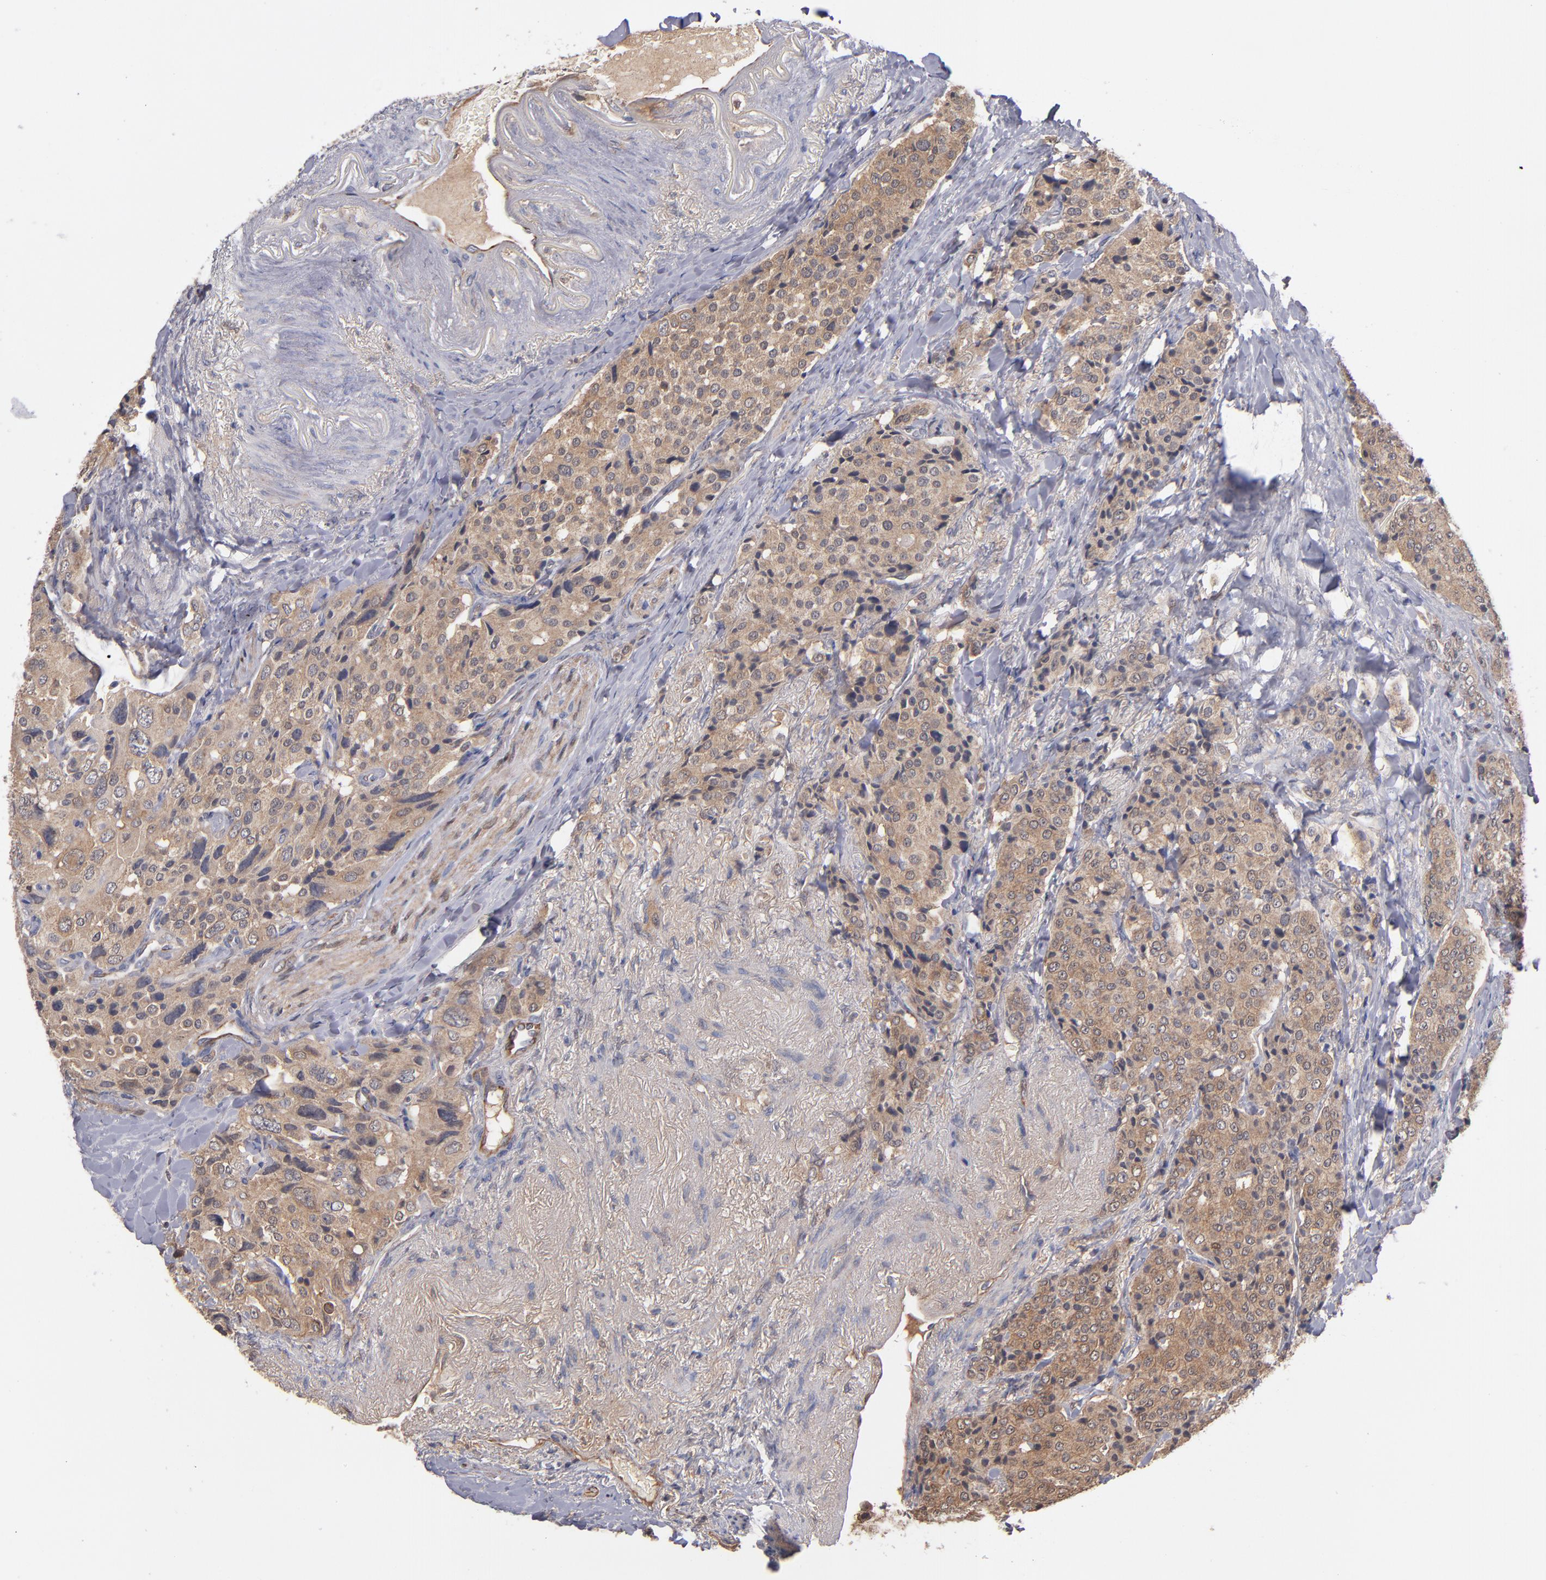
{"staining": {"intensity": "moderate", "quantity": ">75%", "location": "cytoplasmic/membranous"}, "tissue": "carcinoid", "cell_type": "Tumor cells", "image_type": "cancer", "snomed": [{"axis": "morphology", "description": "Carcinoid, malignant, NOS"}, {"axis": "topography", "description": "Colon"}], "caption": "Approximately >75% of tumor cells in human carcinoid (malignant) display moderate cytoplasmic/membranous protein positivity as visualized by brown immunohistochemical staining.", "gene": "GMFG", "patient": {"sex": "female", "age": 61}}